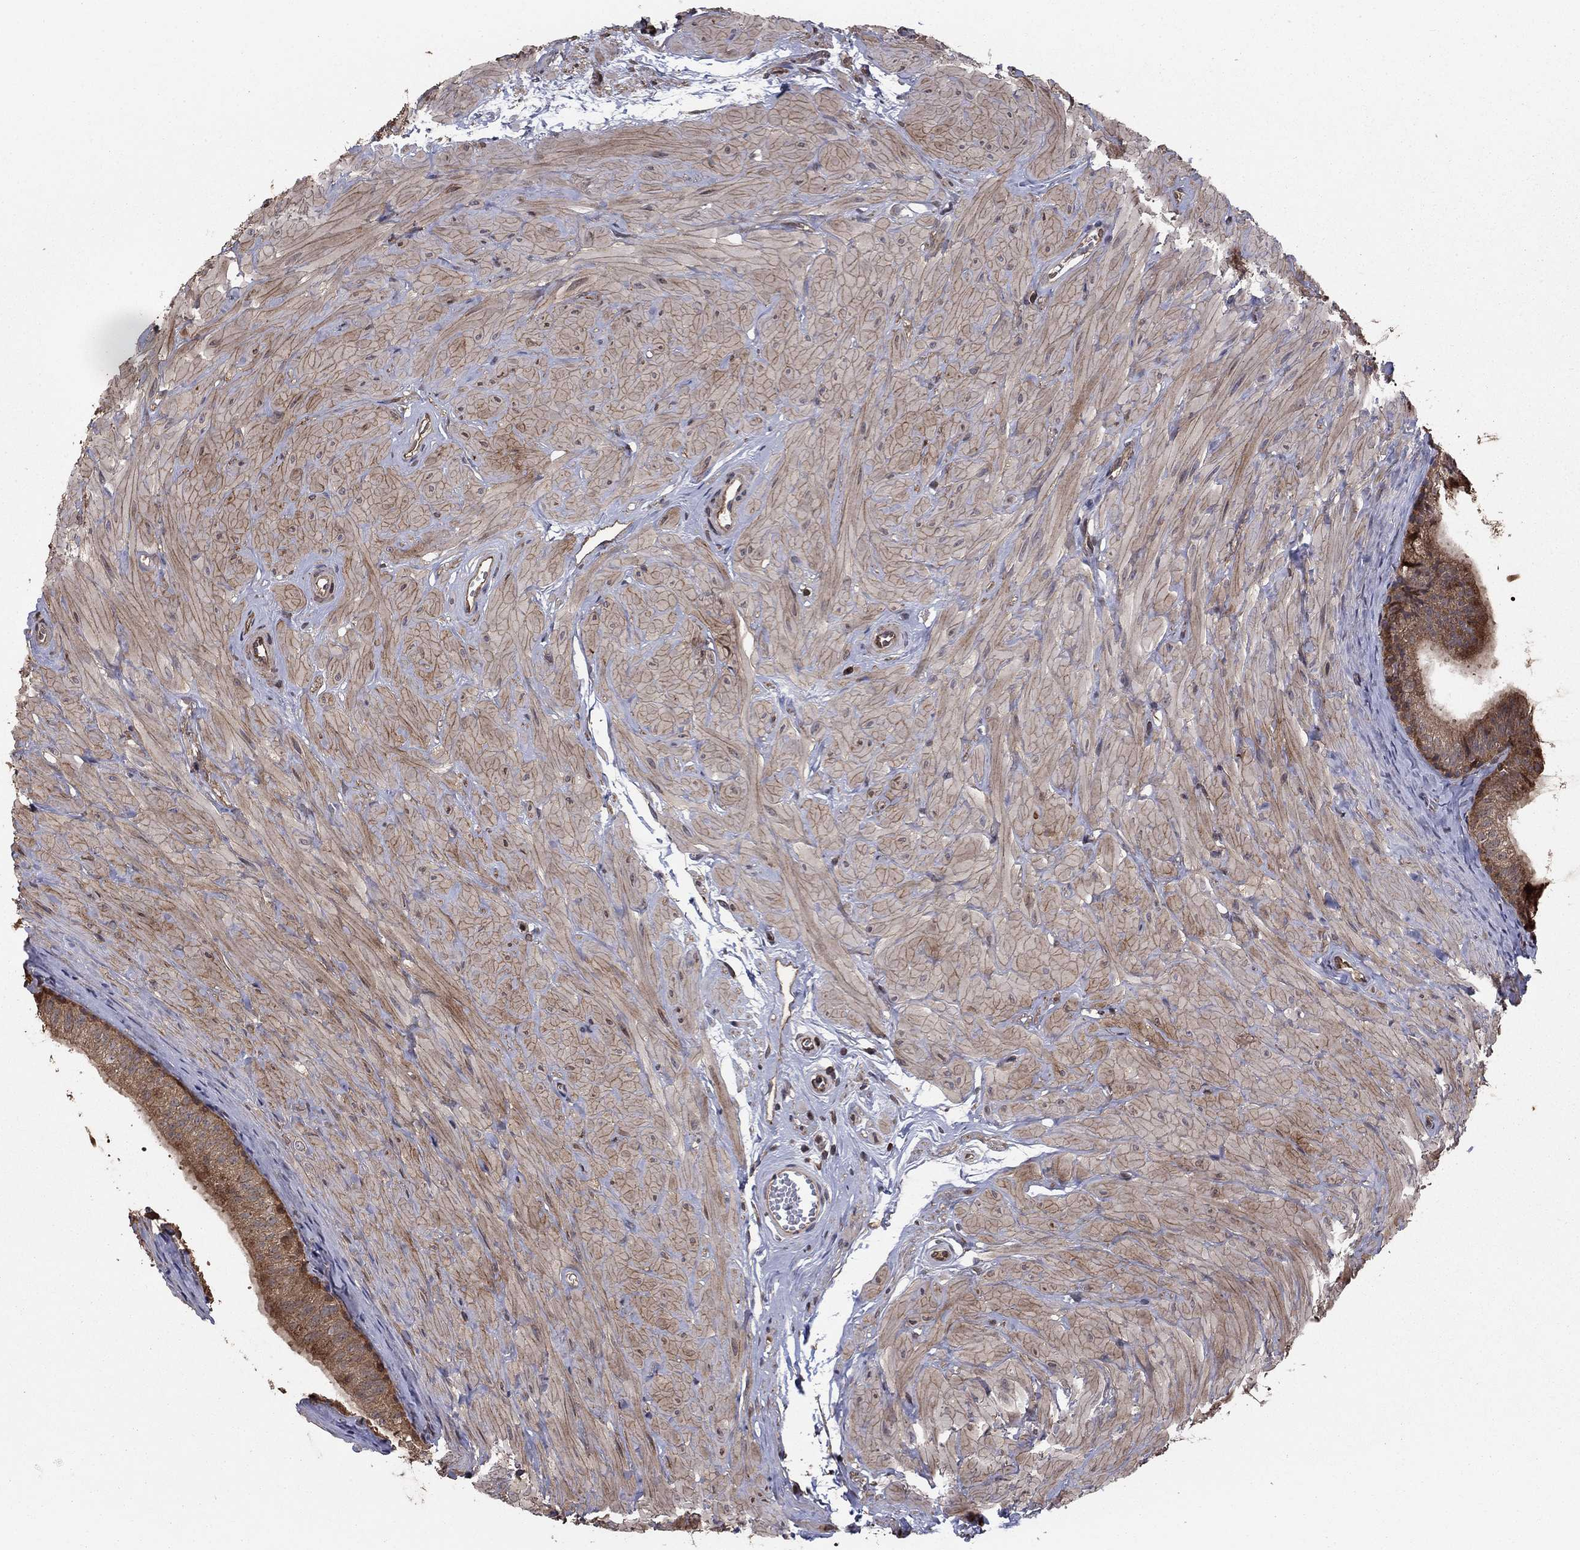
{"staining": {"intensity": "moderate", "quantity": "25%-75%", "location": "cytoplasmic/membranous"}, "tissue": "epididymis", "cell_type": "Glandular cells", "image_type": "normal", "snomed": [{"axis": "morphology", "description": "Normal tissue, NOS"}, {"axis": "topography", "description": "Epididymis"}, {"axis": "topography", "description": "Vas deferens"}], "caption": "A medium amount of moderate cytoplasmic/membranous staining is seen in approximately 25%-75% of glandular cells in unremarkable epididymis.", "gene": "GYG1", "patient": {"sex": "male", "age": 23}}